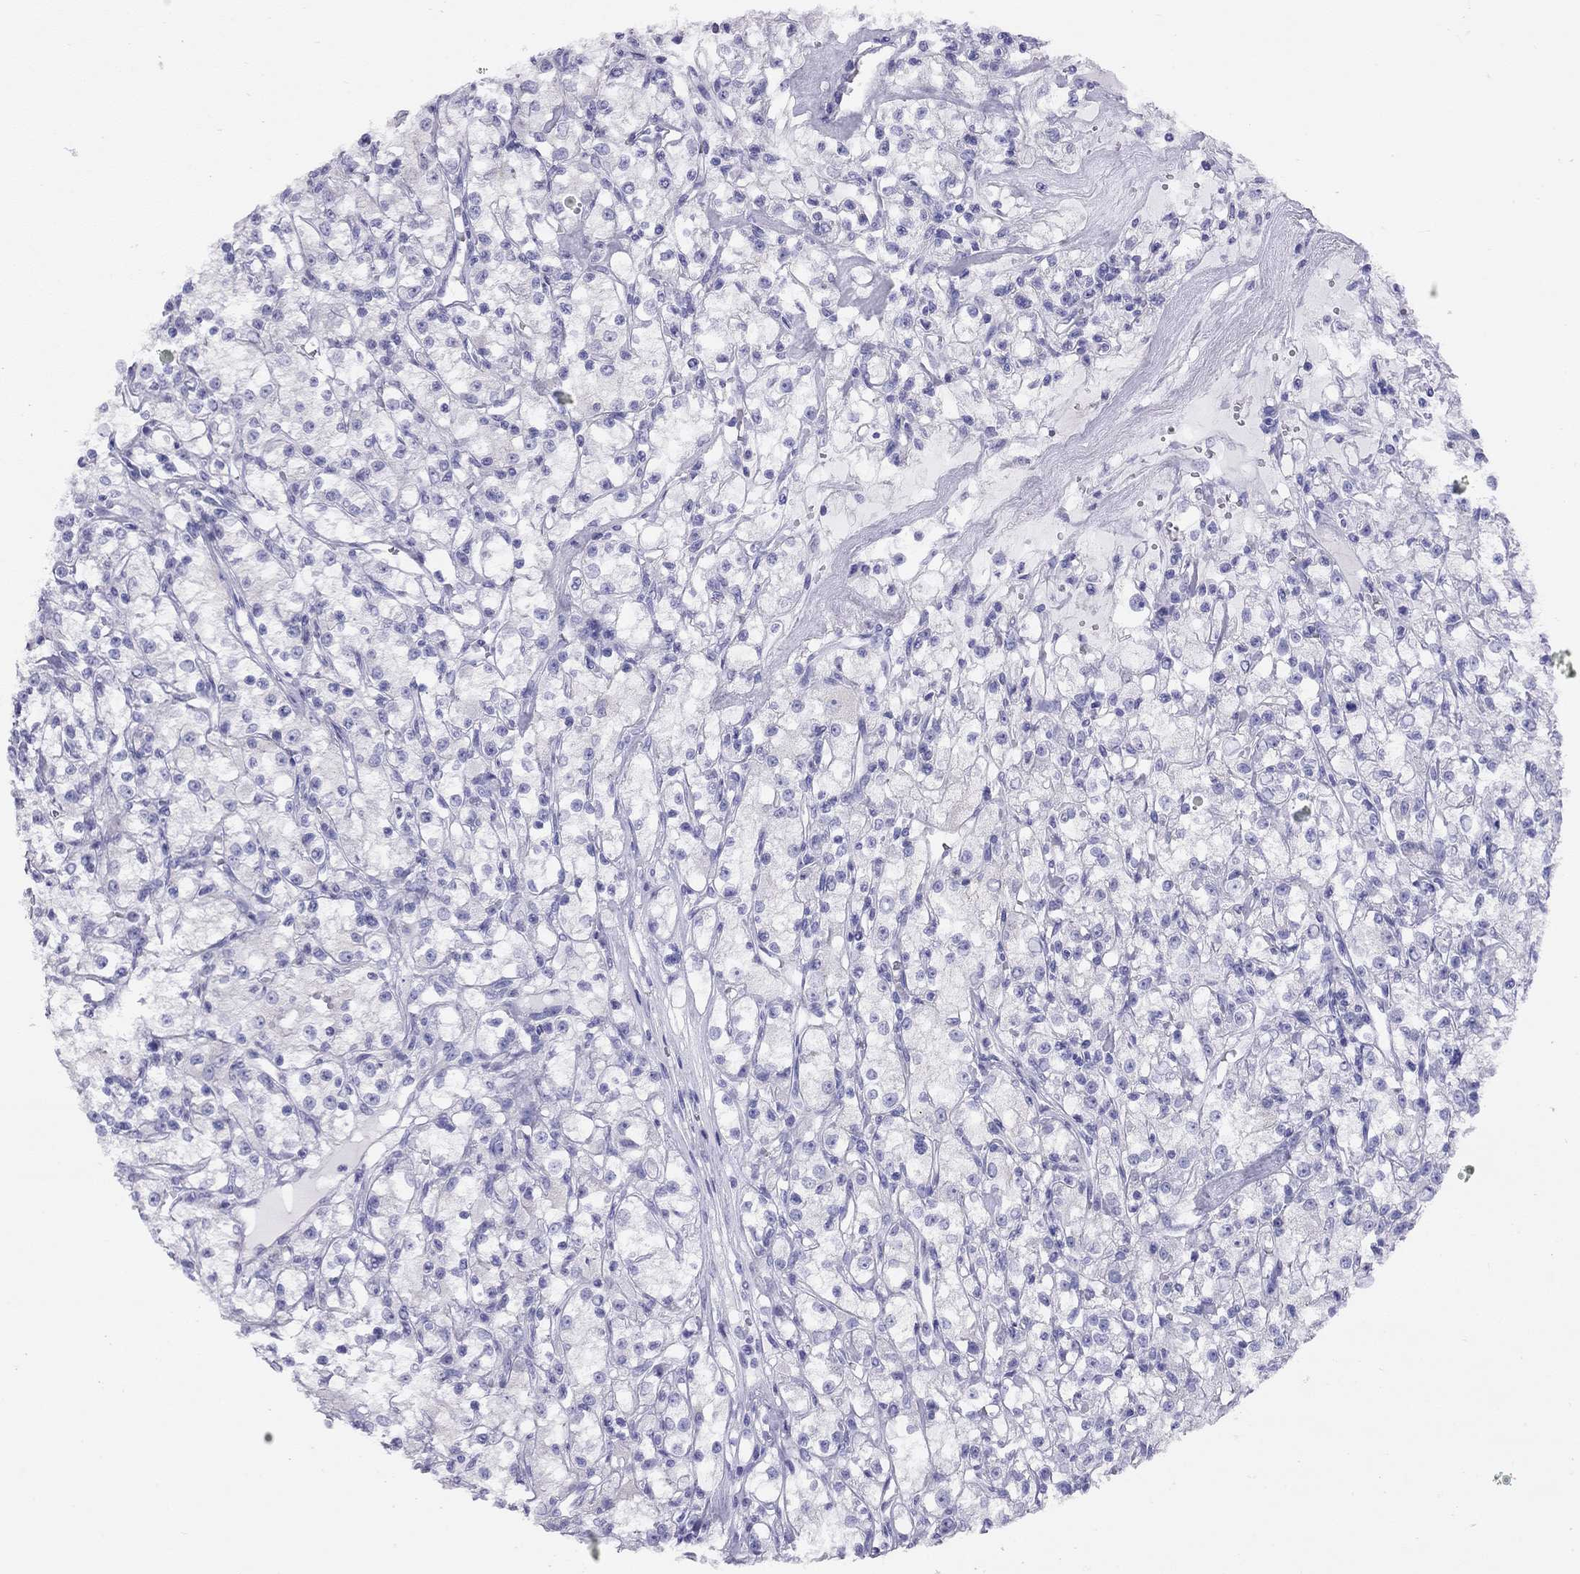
{"staining": {"intensity": "negative", "quantity": "none", "location": "none"}, "tissue": "renal cancer", "cell_type": "Tumor cells", "image_type": "cancer", "snomed": [{"axis": "morphology", "description": "Adenocarcinoma, NOS"}, {"axis": "topography", "description": "Kidney"}], "caption": "Tumor cells are negative for brown protein staining in renal adenocarcinoma.", "gene": "LRIT2", "patient": {"sex": "female", "age": 59}}